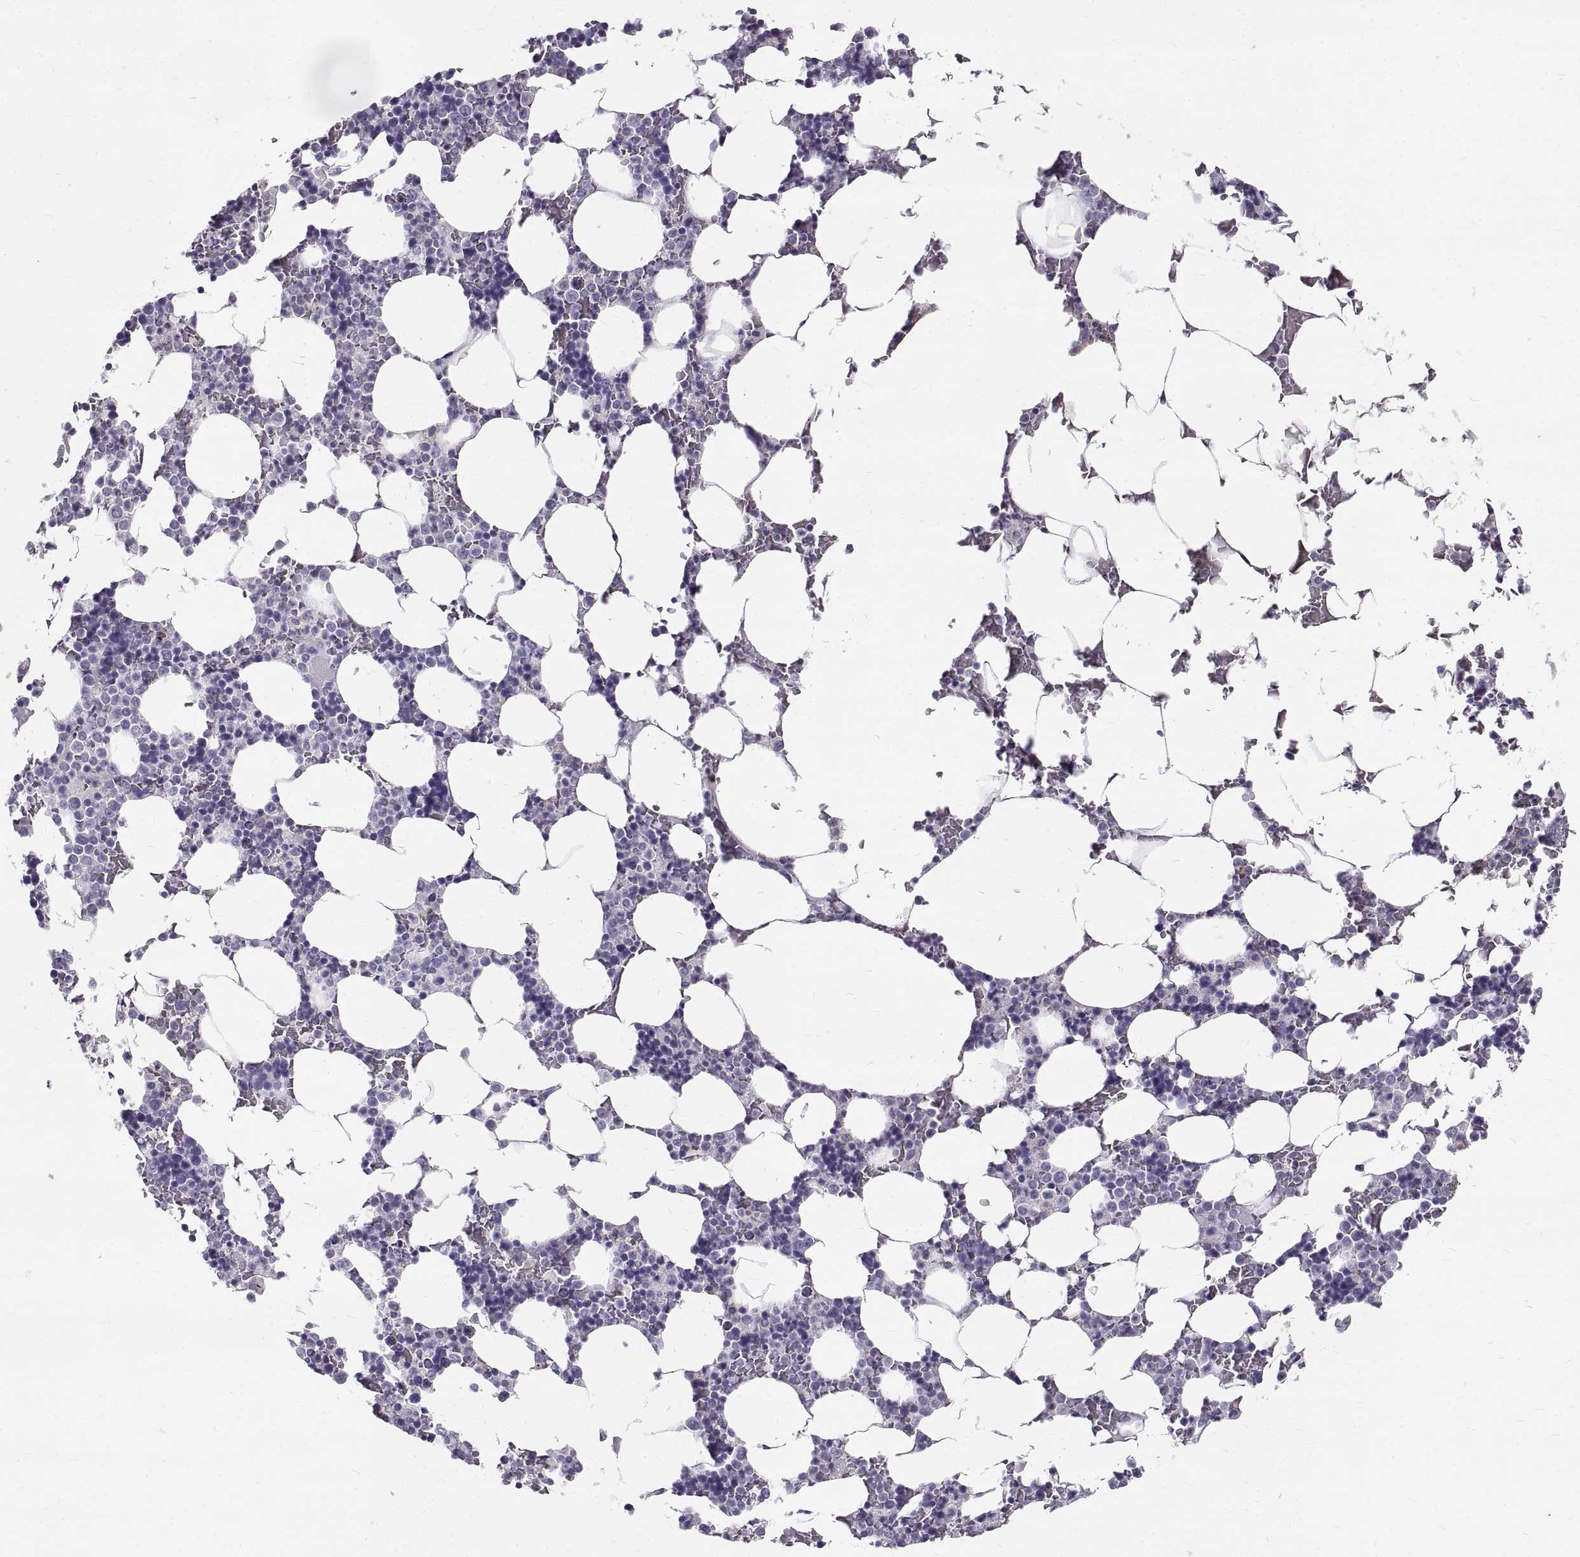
{"staining": {"intensity": "negative", "quantity": "none", "location": "none"}, "tissue": "bone marrow", "cell_type": "Hematopoietic cells", "image_type": "normal", "snomed": [{"axis": "morphology", "description": "Normal tissue, NOS"}, {"axis": "topography", "description": "Bone marrow"}], "caption": "Human bone marrow stained for a protein using immunohistochemistry (IHC) displays no staining in hematopoietic cells.", "gene": "GNG12", "patient": {"sex": "male", "age": 51}}